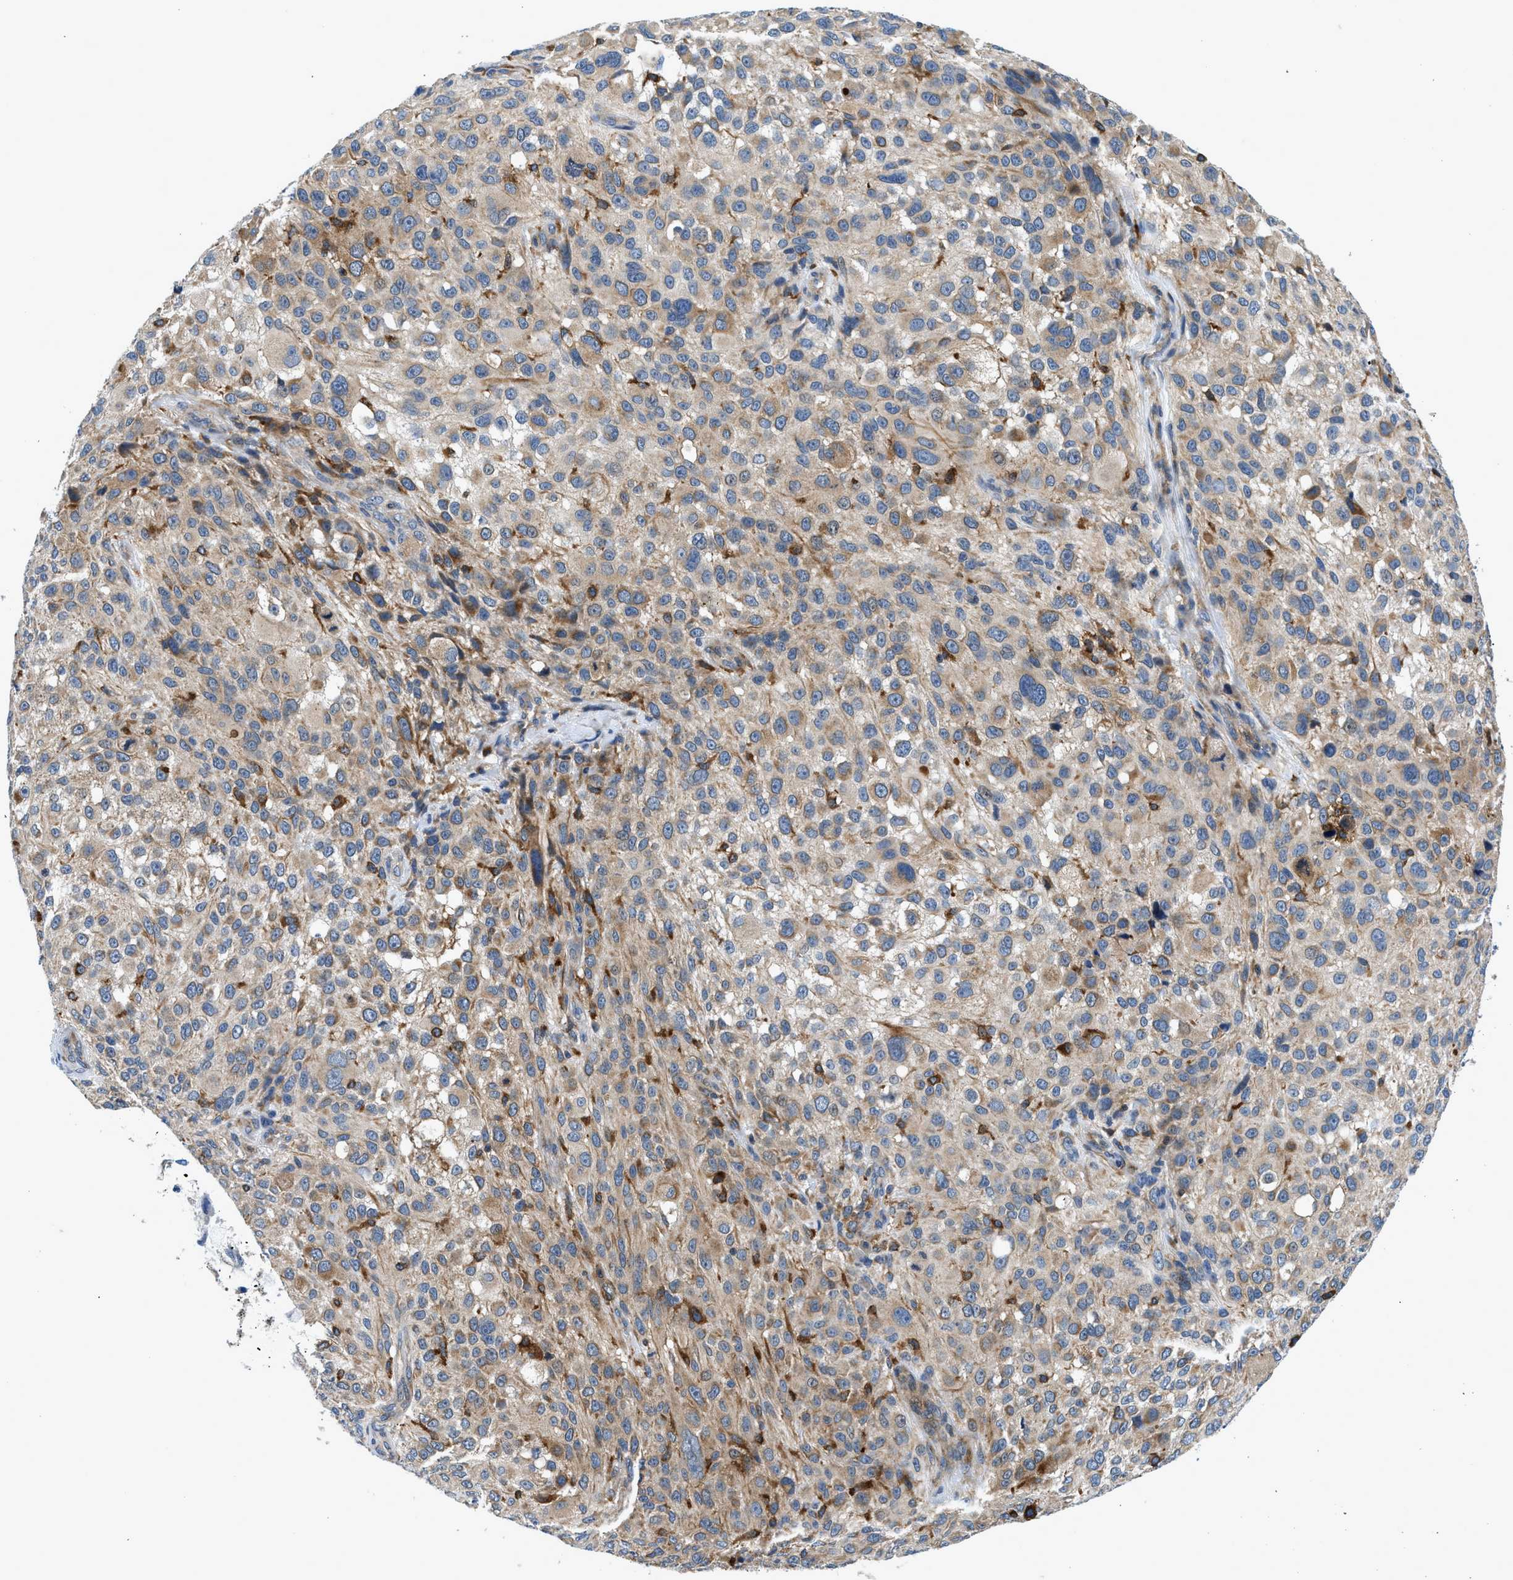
{"staining": {"intensity": "weak", "quantity": ">75%", "location": "cytoplasmic/membranous"}, "tissue": "melanoma", "cell_type": "Tumor cells", "image_type": "cancer", "snomed": [{"axis": "morphology", "description": "Necrosis, NOS"}, {"axis": "morphology", "description": "Malignant melanoma, NOS"}, {"axis": "topography", "description": "Skin"}], "caption": "This photomicrograph exhibits melanoma stained with immunohistochemistry (IHC) to label a protein in brown. The cytoplasmic/membranous of tumor cells show weak positivity for the protein. Nuclei are counter-stained blue.", "gene": "LPIN2", "patient": {"sex": "female", "age": 87}}